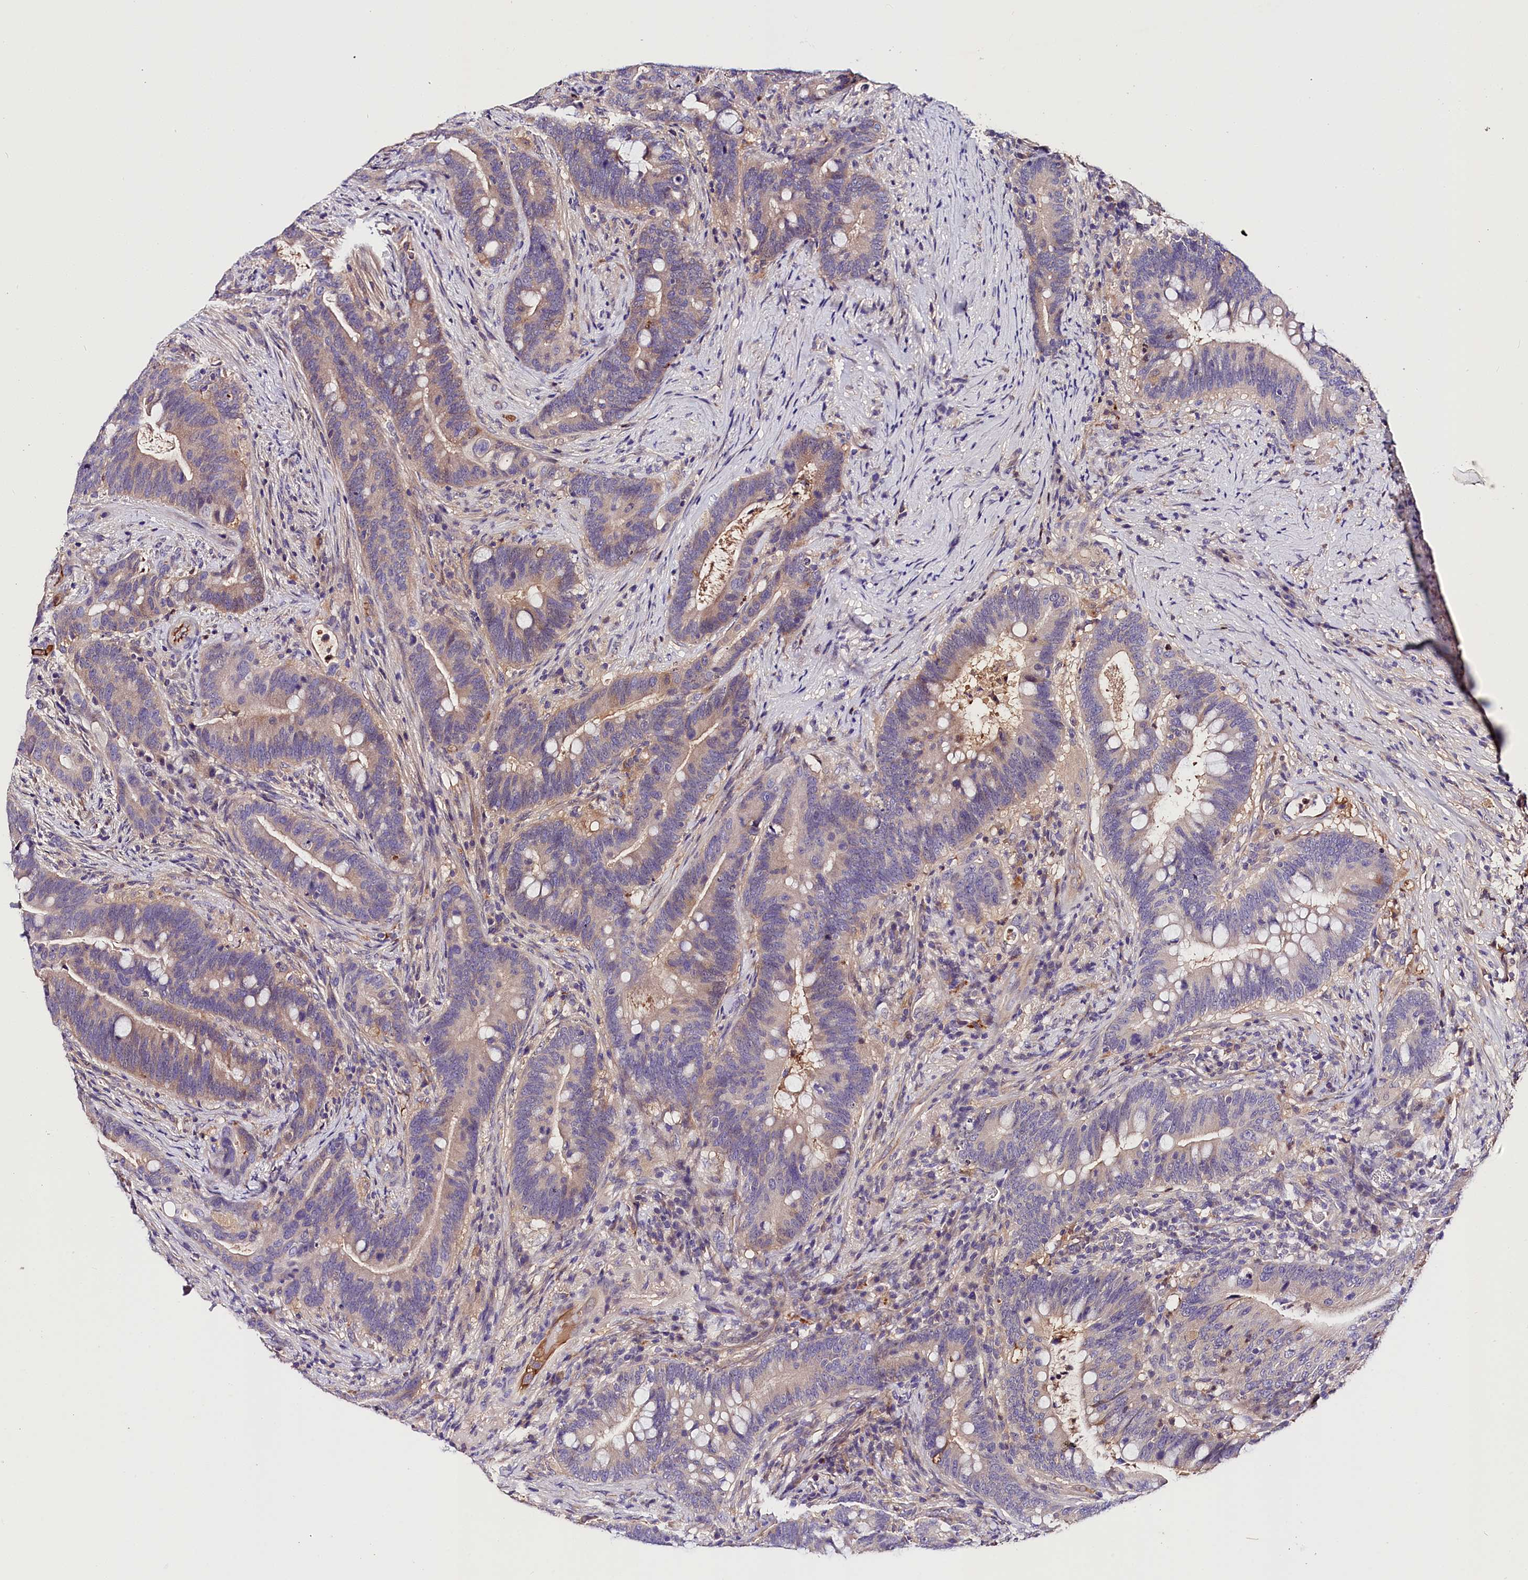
{"staining": {"intensity": "weak", "quantity": "<25%", "location": "cytoplasmic/membranous"}, "tissue": "colorectal cancer", "cell_type": "Tumor cells", "image_type": "cancer", "snomed": [{"axis": "morphology", "description": "Adenocarcinoma, NOS"}, {"axis": "topography", "description": "Colon"}], "caption": "This is an IHC micrograph of human colorectal adenocarcinoma. There is no staining in tumor cells.", "gene": "ARMC6", "patient": {"sex": "female", "age": 66}}